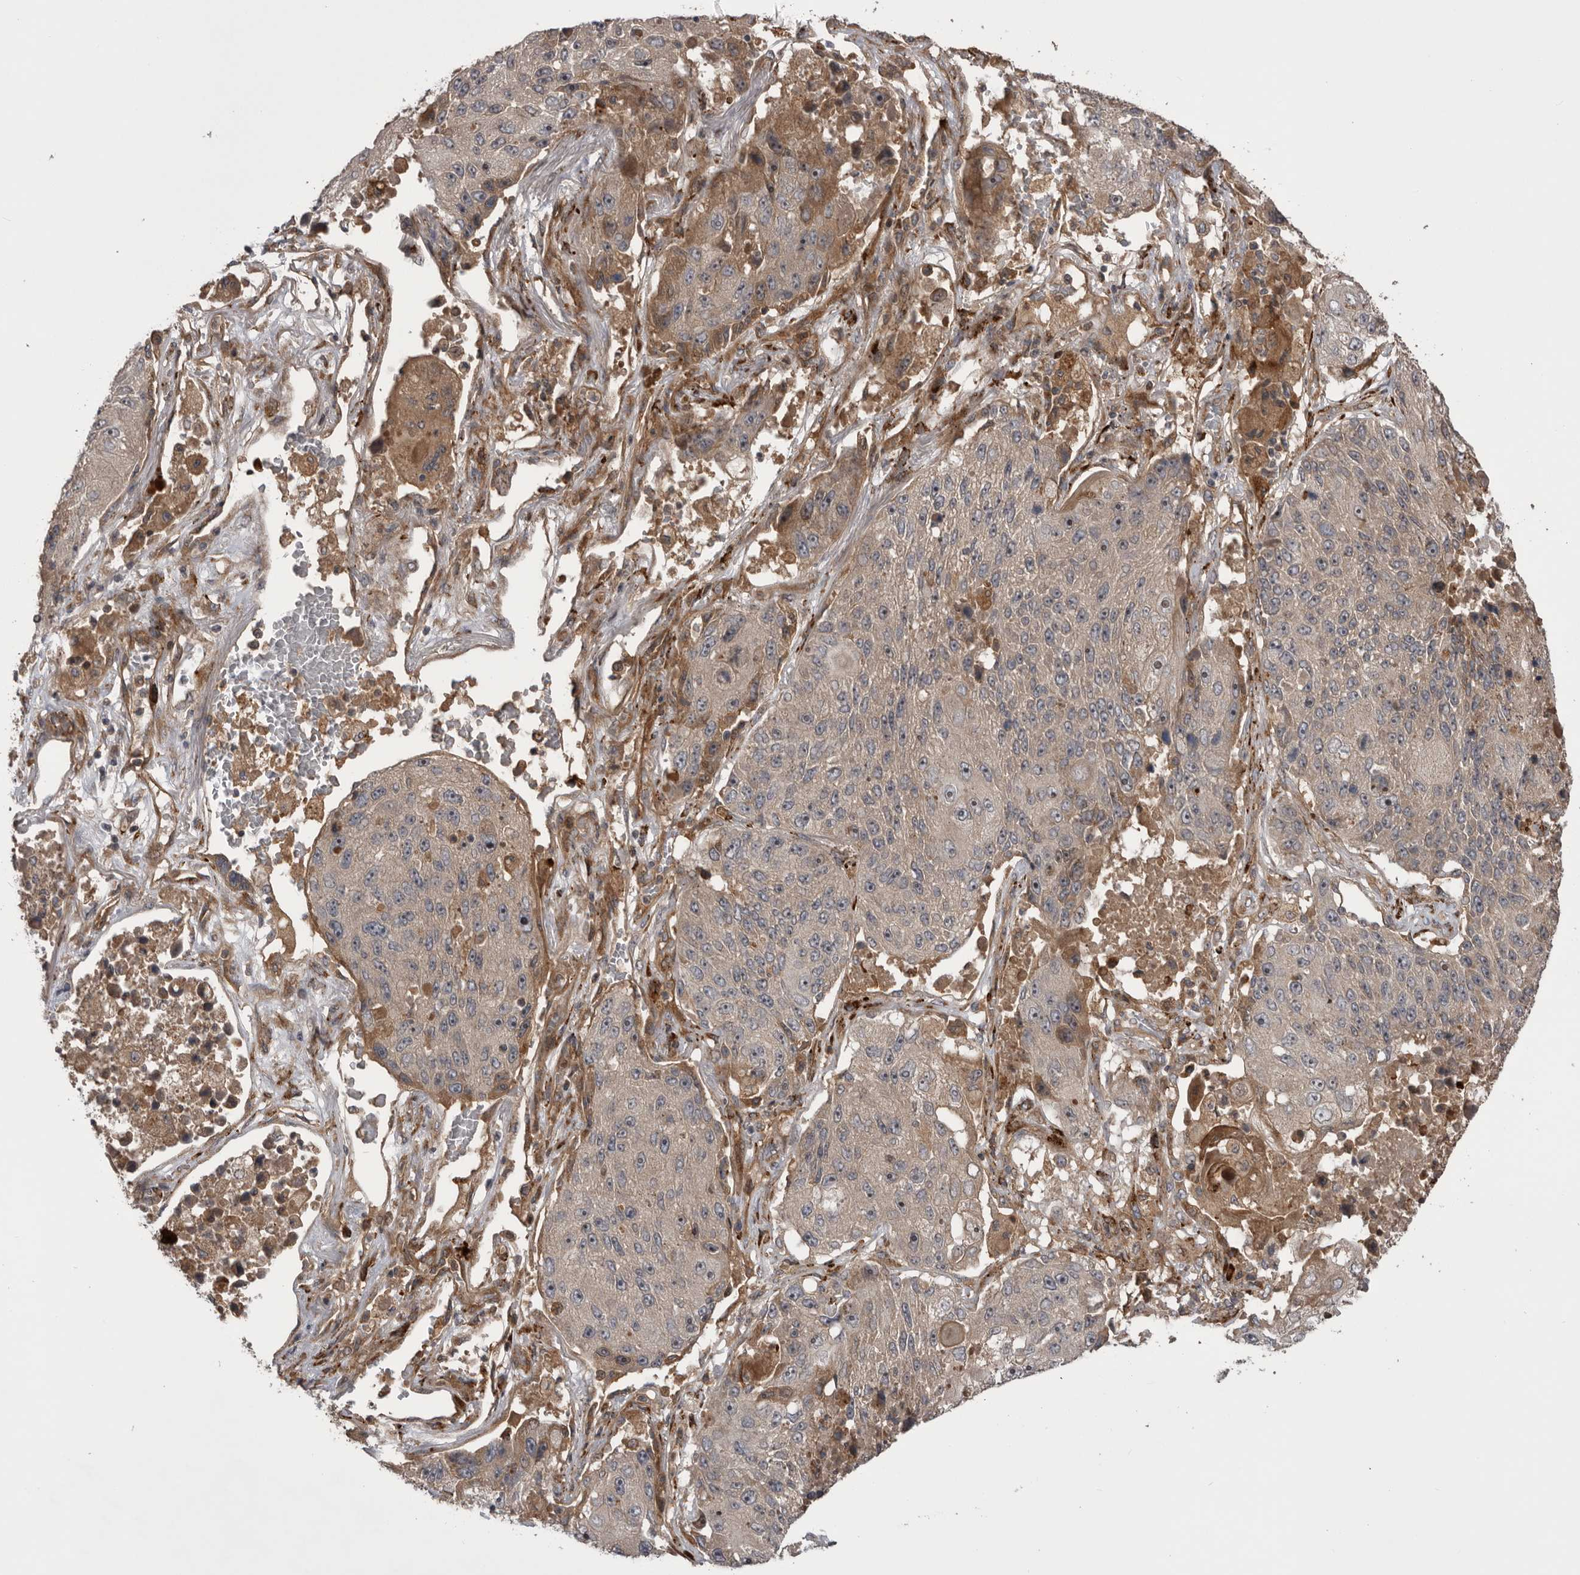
{"staining": {"intensity": "moderate", "quantity": "<25%", "location": "cytoplasmic/membranous"}, "tissue": "lung cancer", "cell_type": "Tumor cells", "image_type": "cancer", "snomed": [{"axis": "morphology", "description": "Squamous cell carcinoma, NOS"}, {"axis": "topography", "description": "Lung"}], "caption": "Approximately <25% of tumor cells in human lung cancer reveal moderate cytoplasmic/membranous protein staining as visualized by brown immunohistochemical staining.", "gene": "RAB3GAP2", "patient": {"sex": "male", "age": 61}}